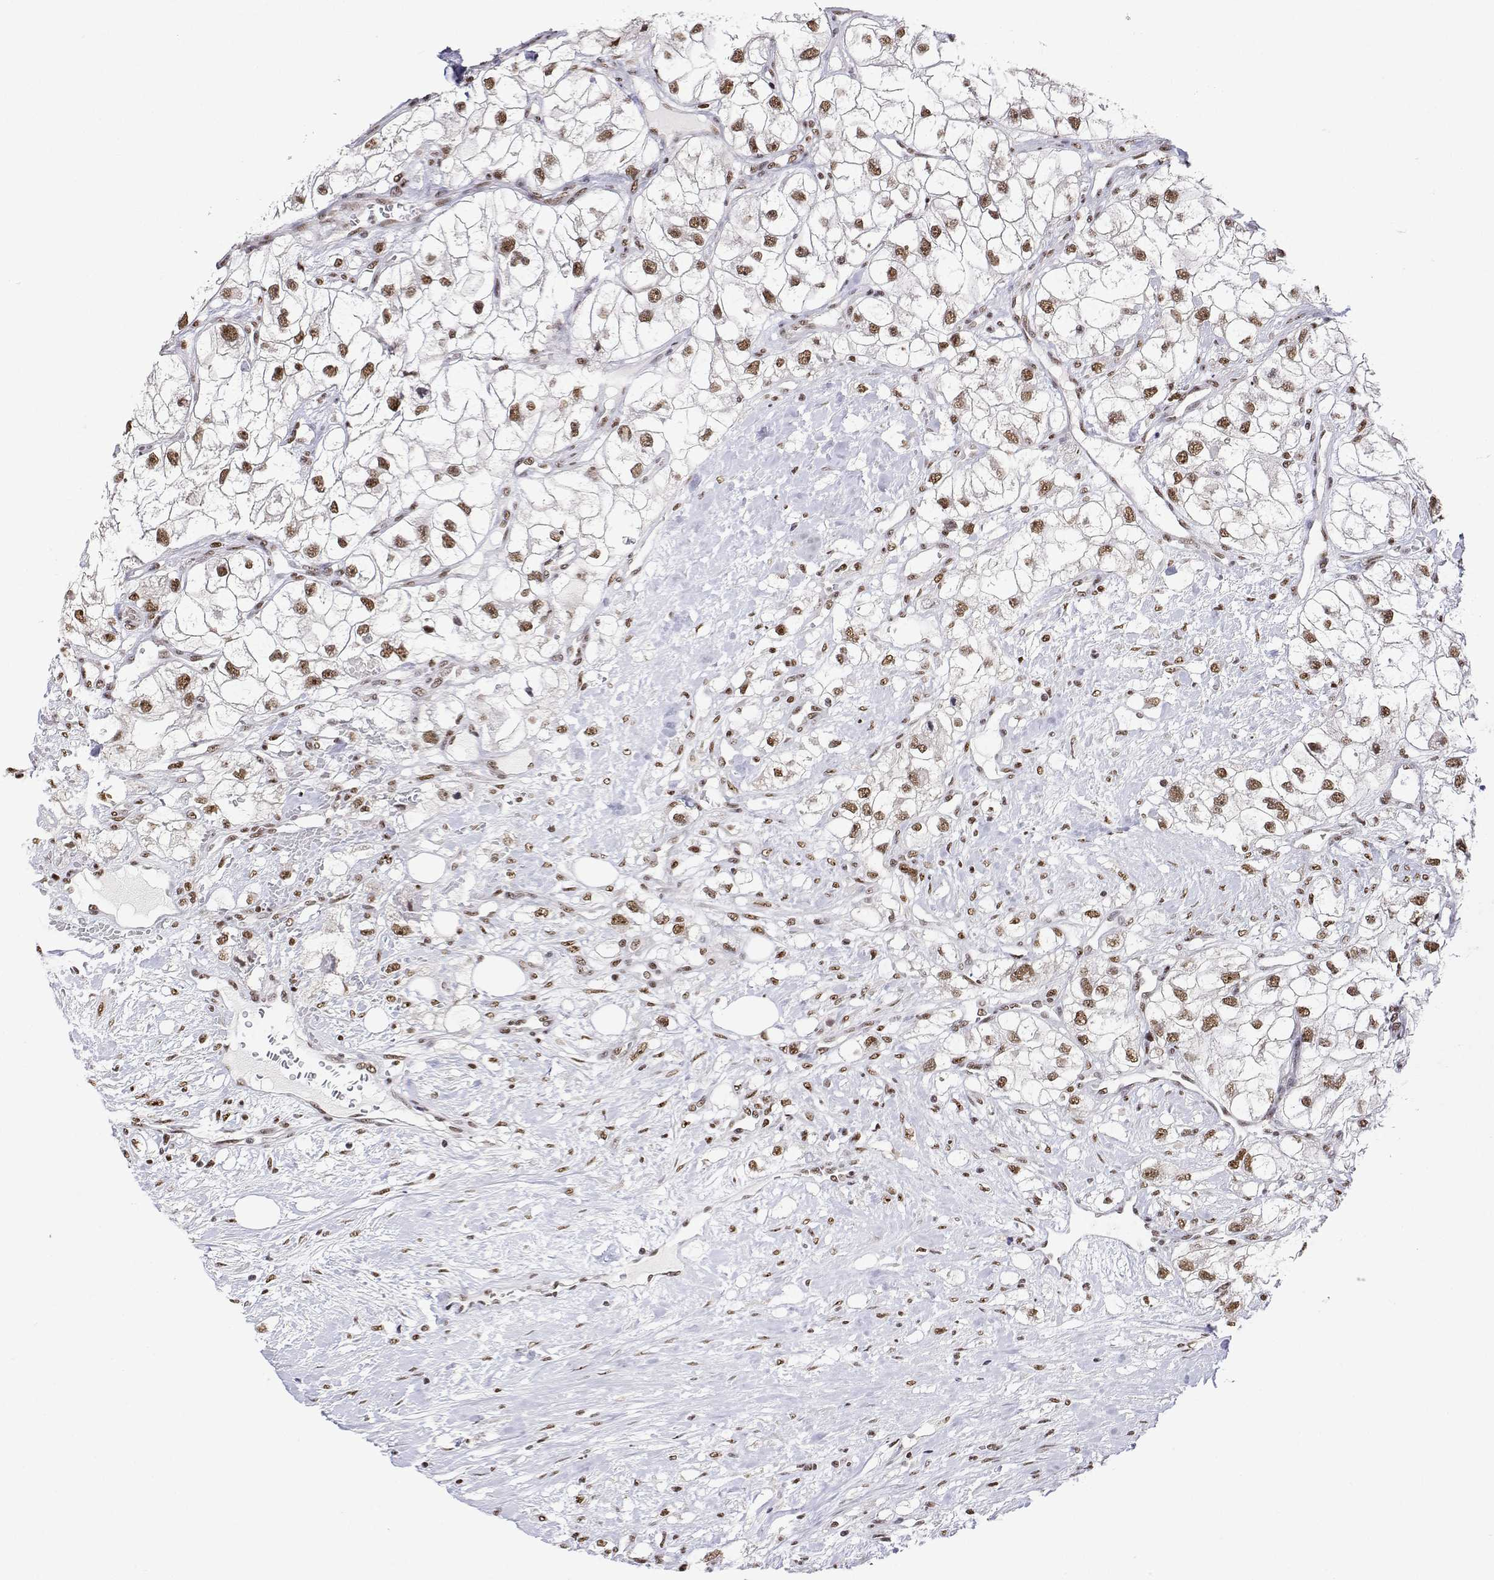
{"staining": {"intensity": "moderate", "quantity": ">75%", "location": "nuclear"}, "tissue": "renal cancer", "cell_type": "Tumor cells", "image_type": "cancer", "snomed": [{"axis": "morphology", "description": "Adenocarcinoma, NOS"}, {"axis": "topography", "description": "Kidney"}], "caption": "Immunohistochemistry micrograph of neoplastic tissue: human renal adenocarcinoma stained using immunohistochemistry (IHC) exhibits medium levels of moderate protein expression localized specifically in the nuclear of tumor cells, appearing as a nuclear brown color.", "gene": "ADAR", "patient": {"sex": "male", "age": 59}}